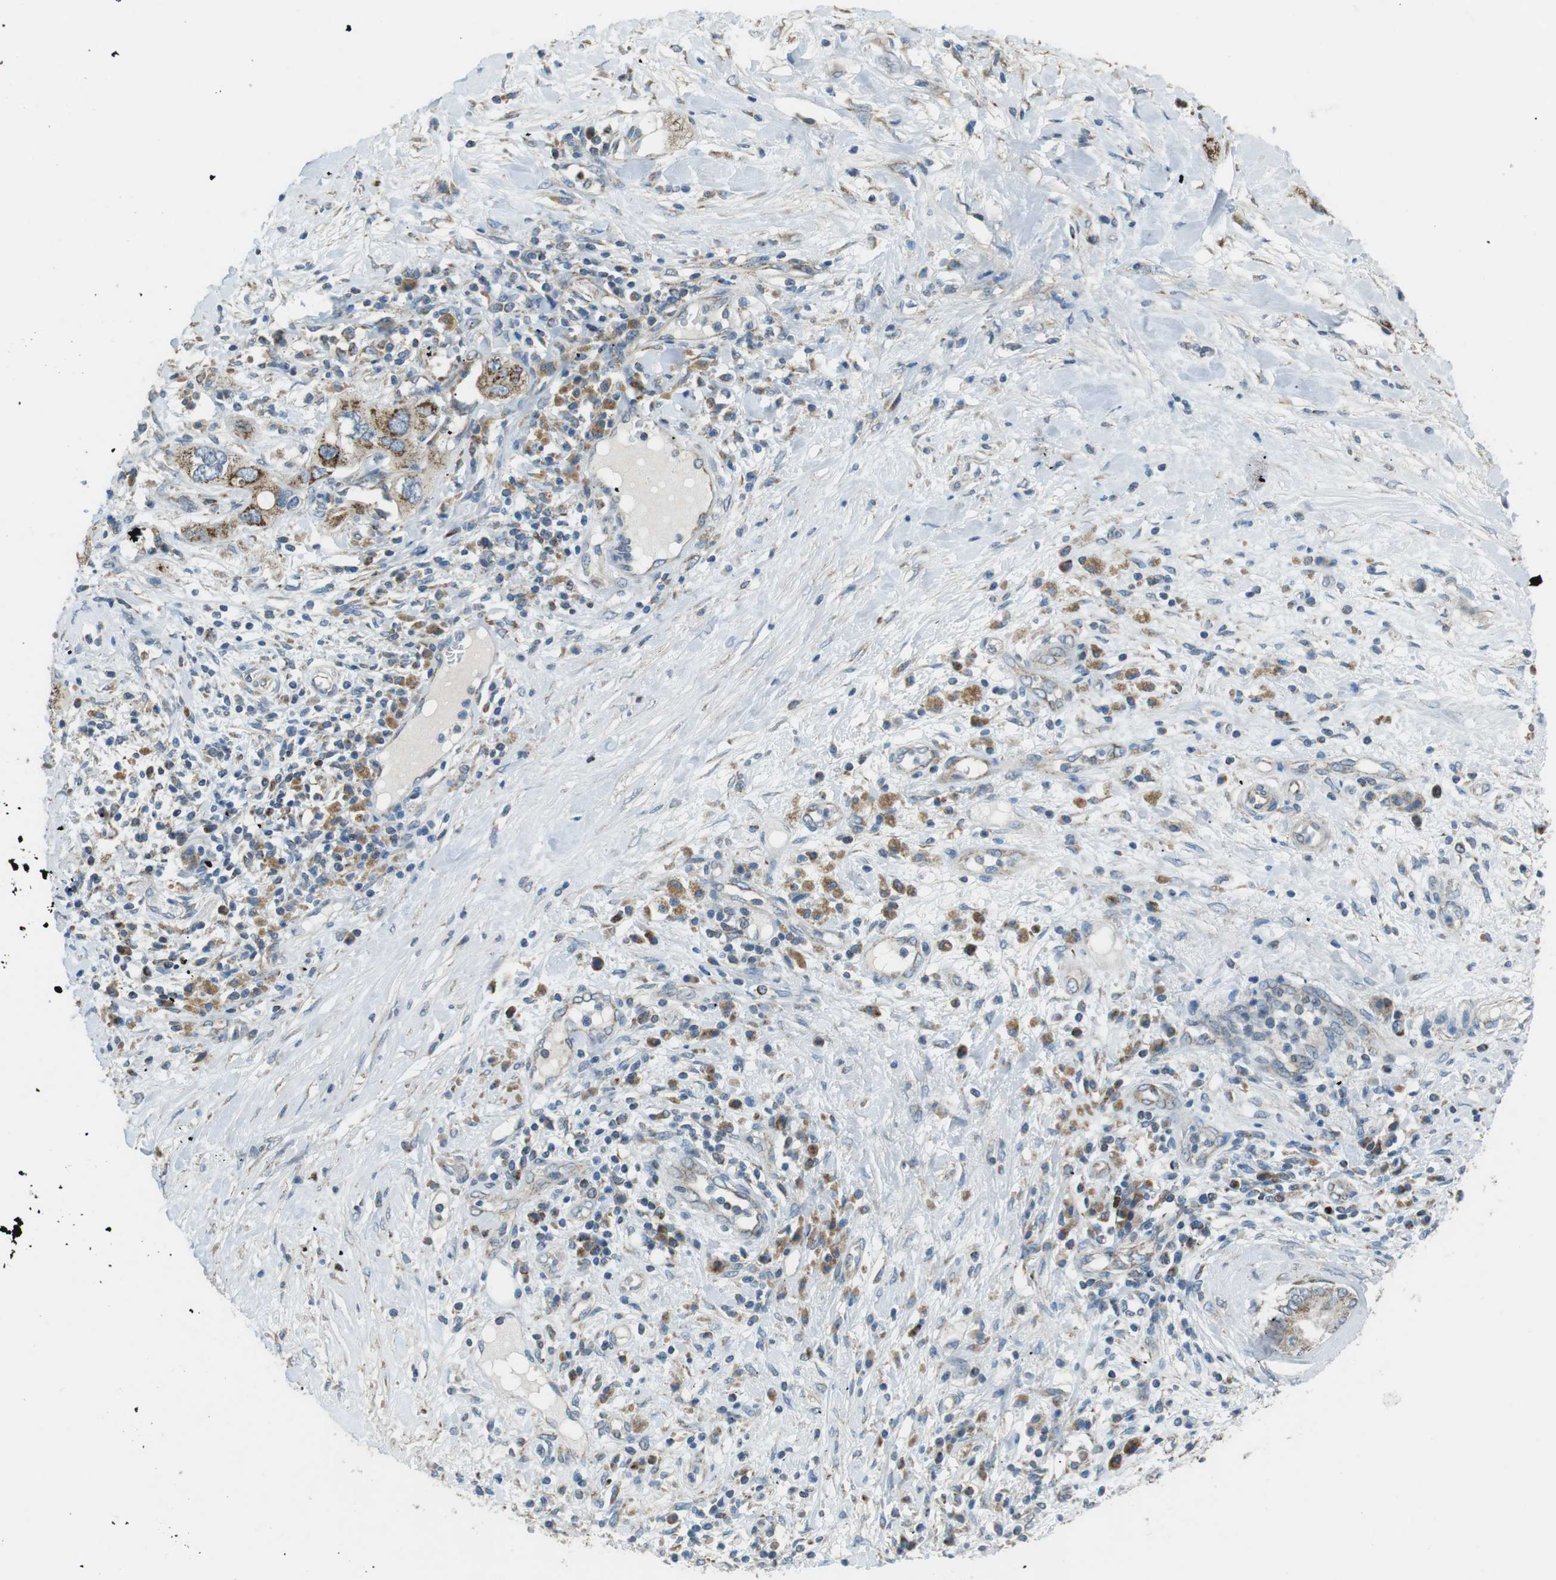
{"staining": {"intensity": "moderate", "quantity": ">75%", "location": "cytoplasmic/membranous"}, "tissue": "pancreatic cancer", "cell_type": "Tumor cells", "image_type": "cancer", "snomed": [{"axis": "morphology", "description": "Adenocarcinoma, NOS"}, {"axis": "topography", "description": "Pancreas"}], "caption": "This histopathology image exhibits immunohistochemistry staining of adenocarcinoma (pancreatic), with medium moderate cytoplasmic/membranous expression in approximately >75% of tumor cells.", "gene": "BACE1", "patient": {"sex": "female", "age": 56}}